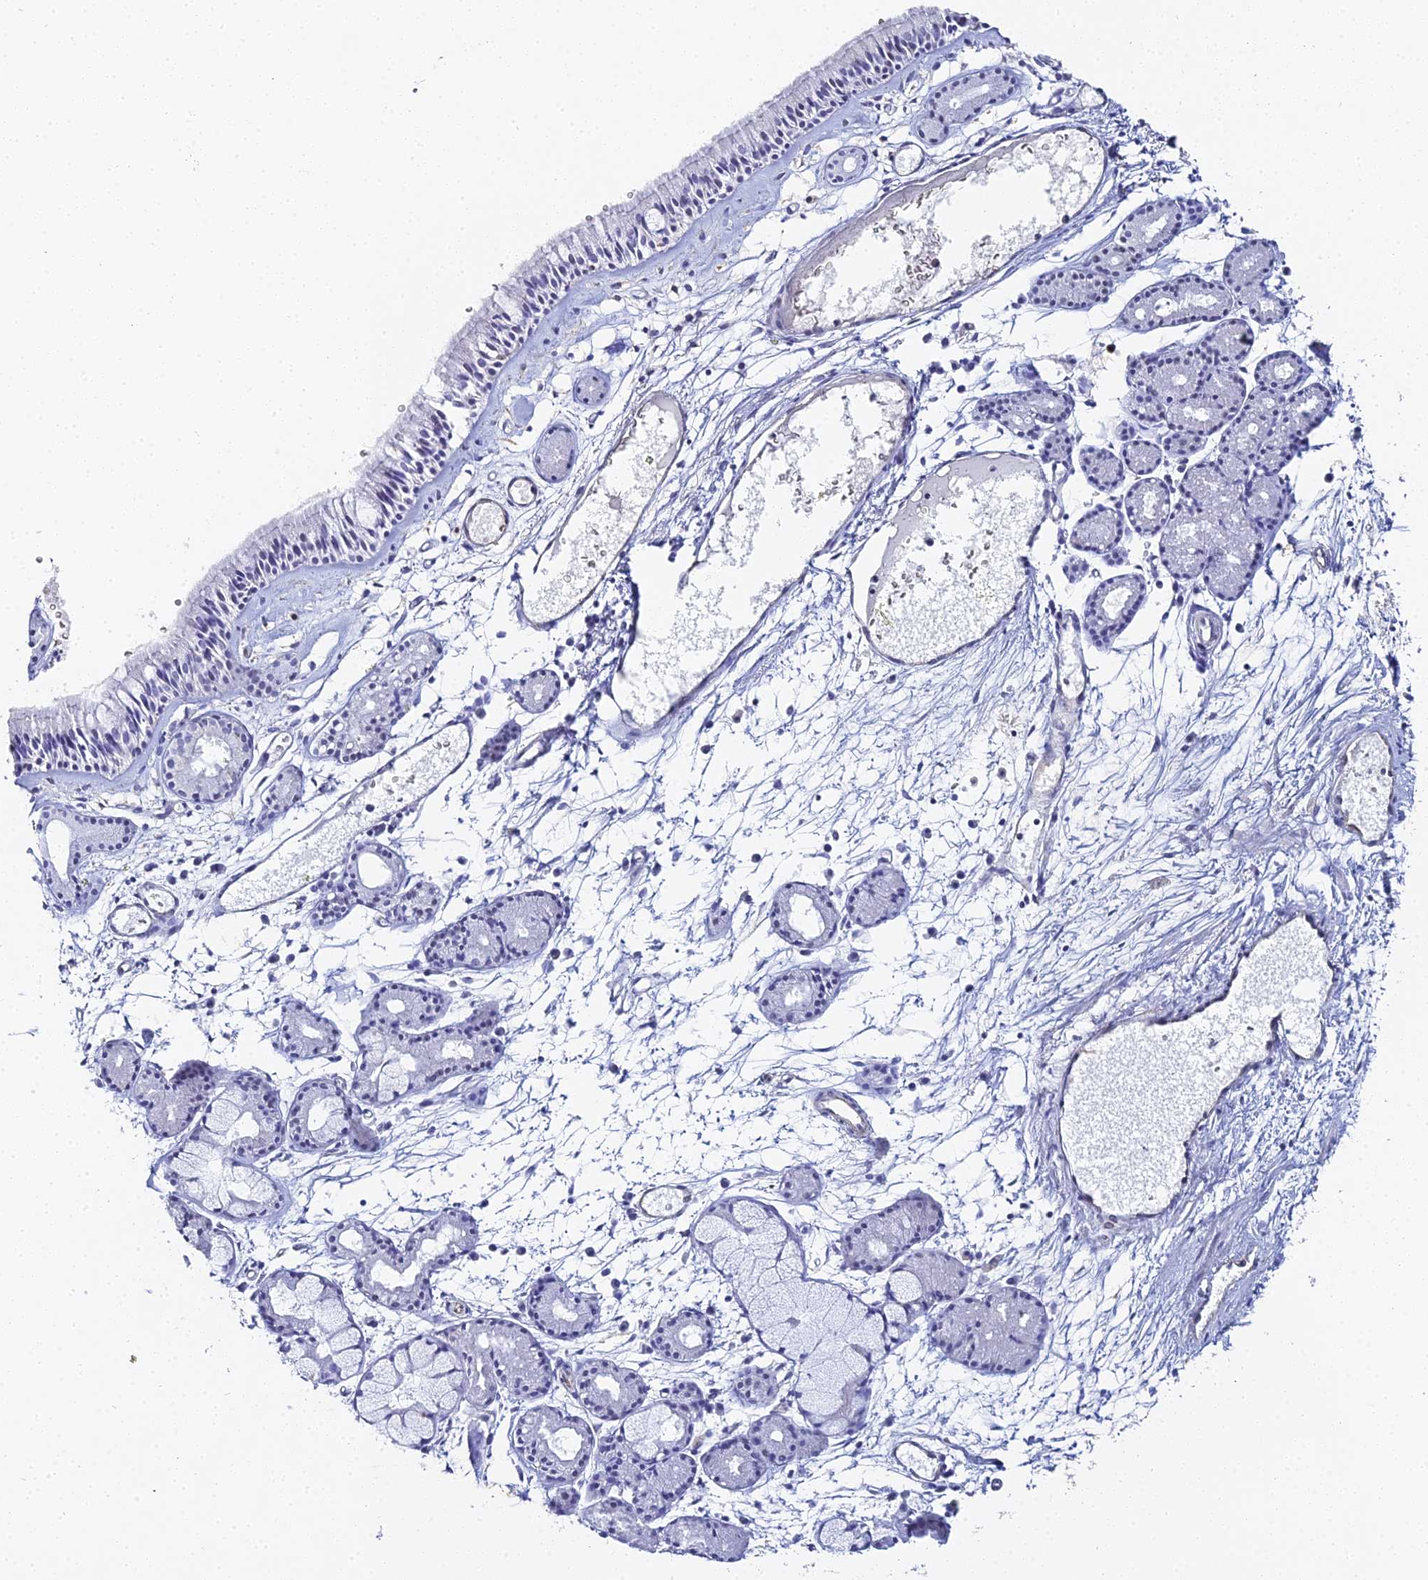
{"staining": {"intensity": "weak", "quantity": "<25%", "location": "cytoplasmic/membranous"}, "tissue": "nasopharynx", "cell_type": "Respiratory epithelial cells", "image_type": "normal", "snomed": [{"axis": "morphology", "description": "Normal tissue, NOS"}, {"axis": "topography", "description": "Nasopharynx"}], "caption": "Immunohistochemistry (IHC) of benign nasopharynx displays no expression in respiratory epithelial cells.", "gene": "ENSG00000268674", "patient": {"sex": "male", "age": 81}}